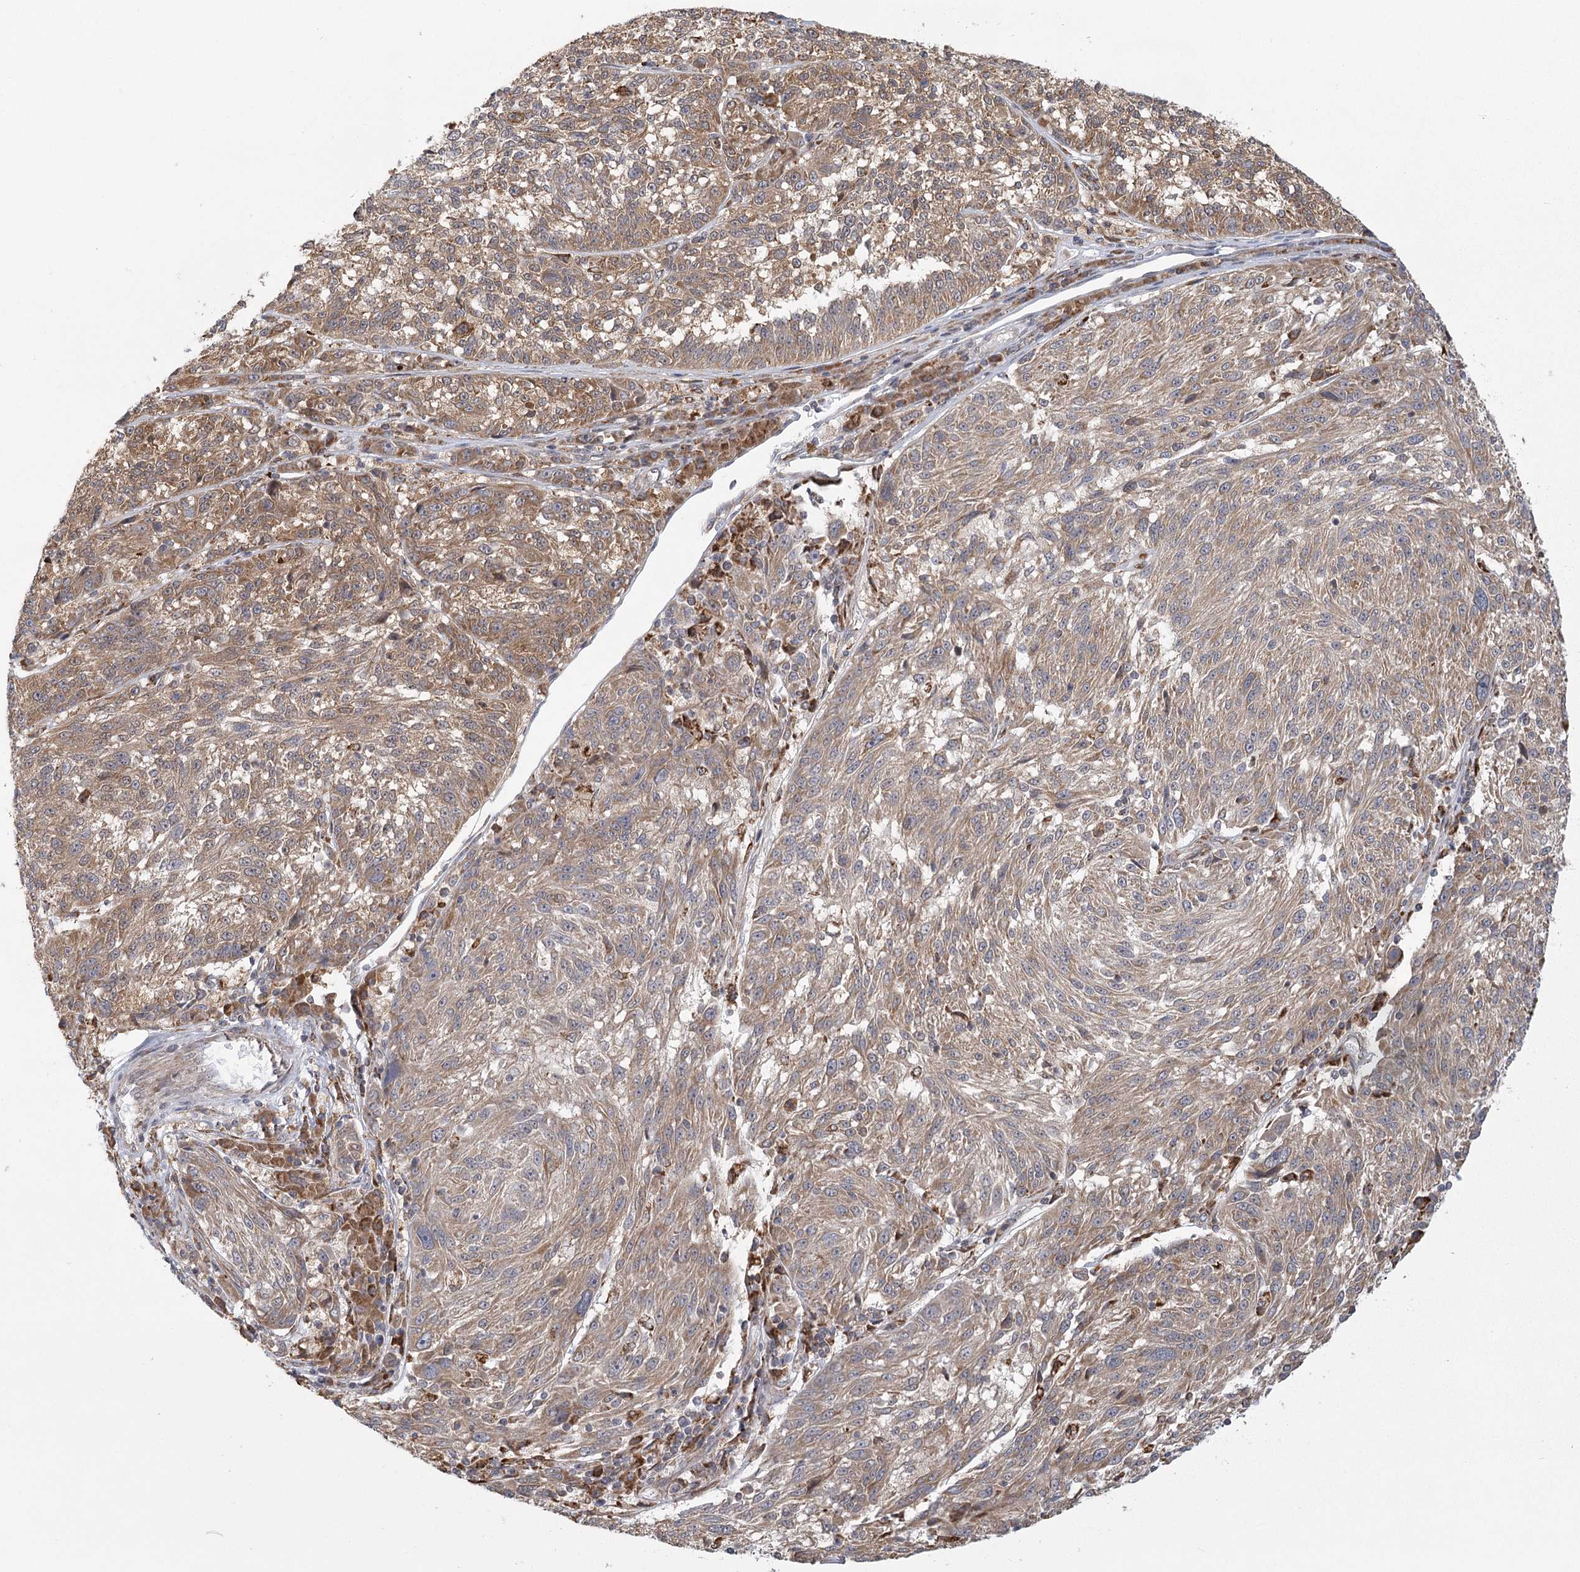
{"staining": {"intensity": "moderate", "quantity": ">75%", "location": "cytoplasmic/membranous"}, "tissue": "melanoma", "cell_type": "Tumor cells", "image_type": "cancer", "snomed": [{"axis": "morphology", "description": "Malignant melanoma, NOS"}, {"axis": "topography", "description": "Skin"}], "caption": "This photomicrograph reveals immunohistochemistry (IHC) staining of malignant melanoma, with medium moderate cytoplasmic/membranous expression in approximately >75% of tumor cells.", "gene": "LACTB", "patient": {"sex": "male", "age": 53}}